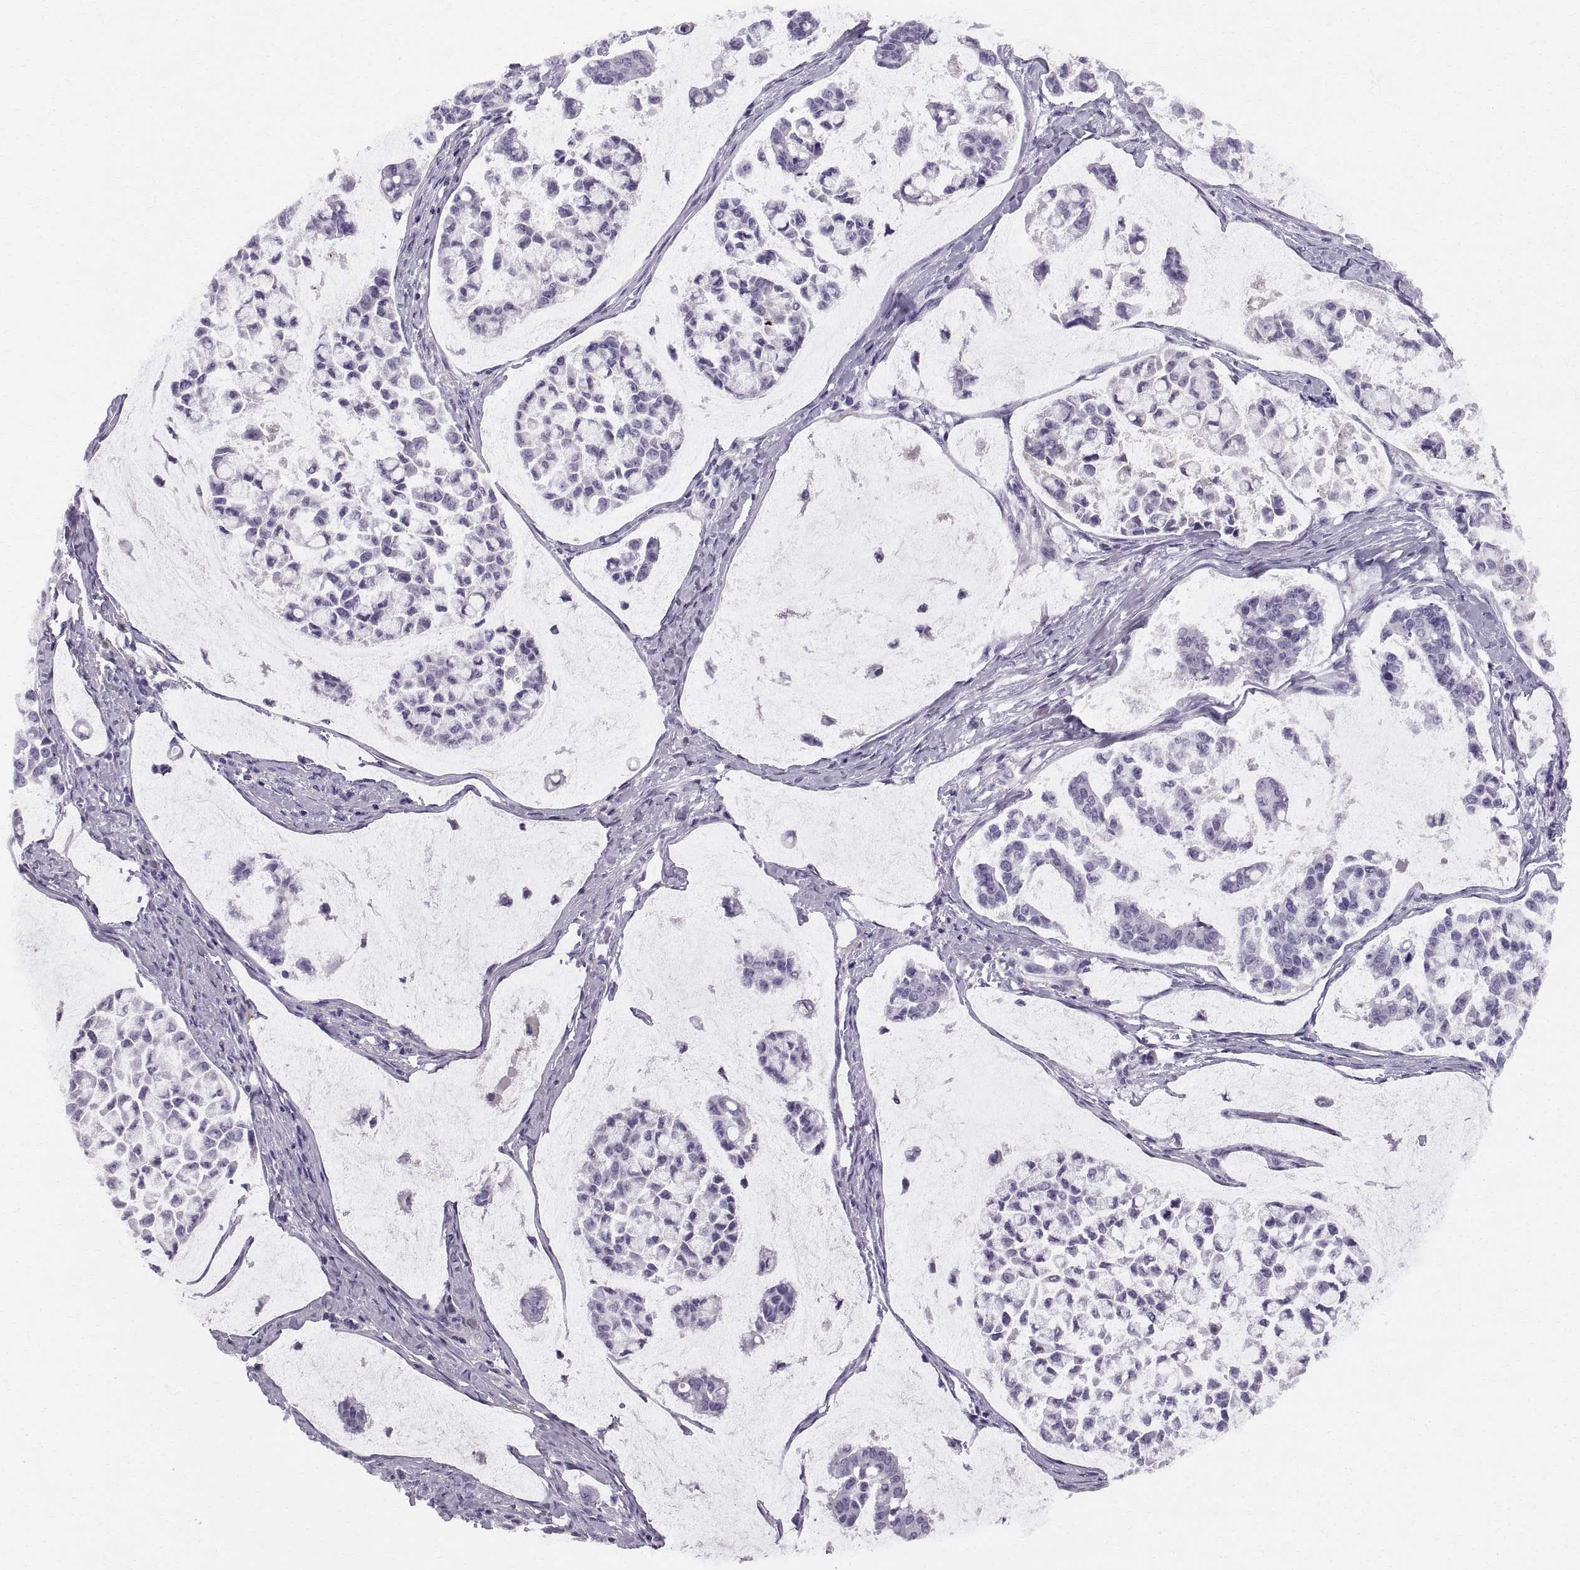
{"staining": {"intensity": "negative", "quantity": "none", "location": "none"}, "tissue": "stomach cancer", "cell_type": "Tumor cells", "image_type": "cancer", "snomed": [{"axis": "morphology", "description": "Adenocarcinoma, NOS"}, {"axis": "topography", "description": "Stomach"}], "caption": "Protein analysis of stomach cancer (adenocarcinoma) shows no significant staining in tumor cells.", "gene": "SLC22A6", "patient": {"sex": "male", "age": 82}}